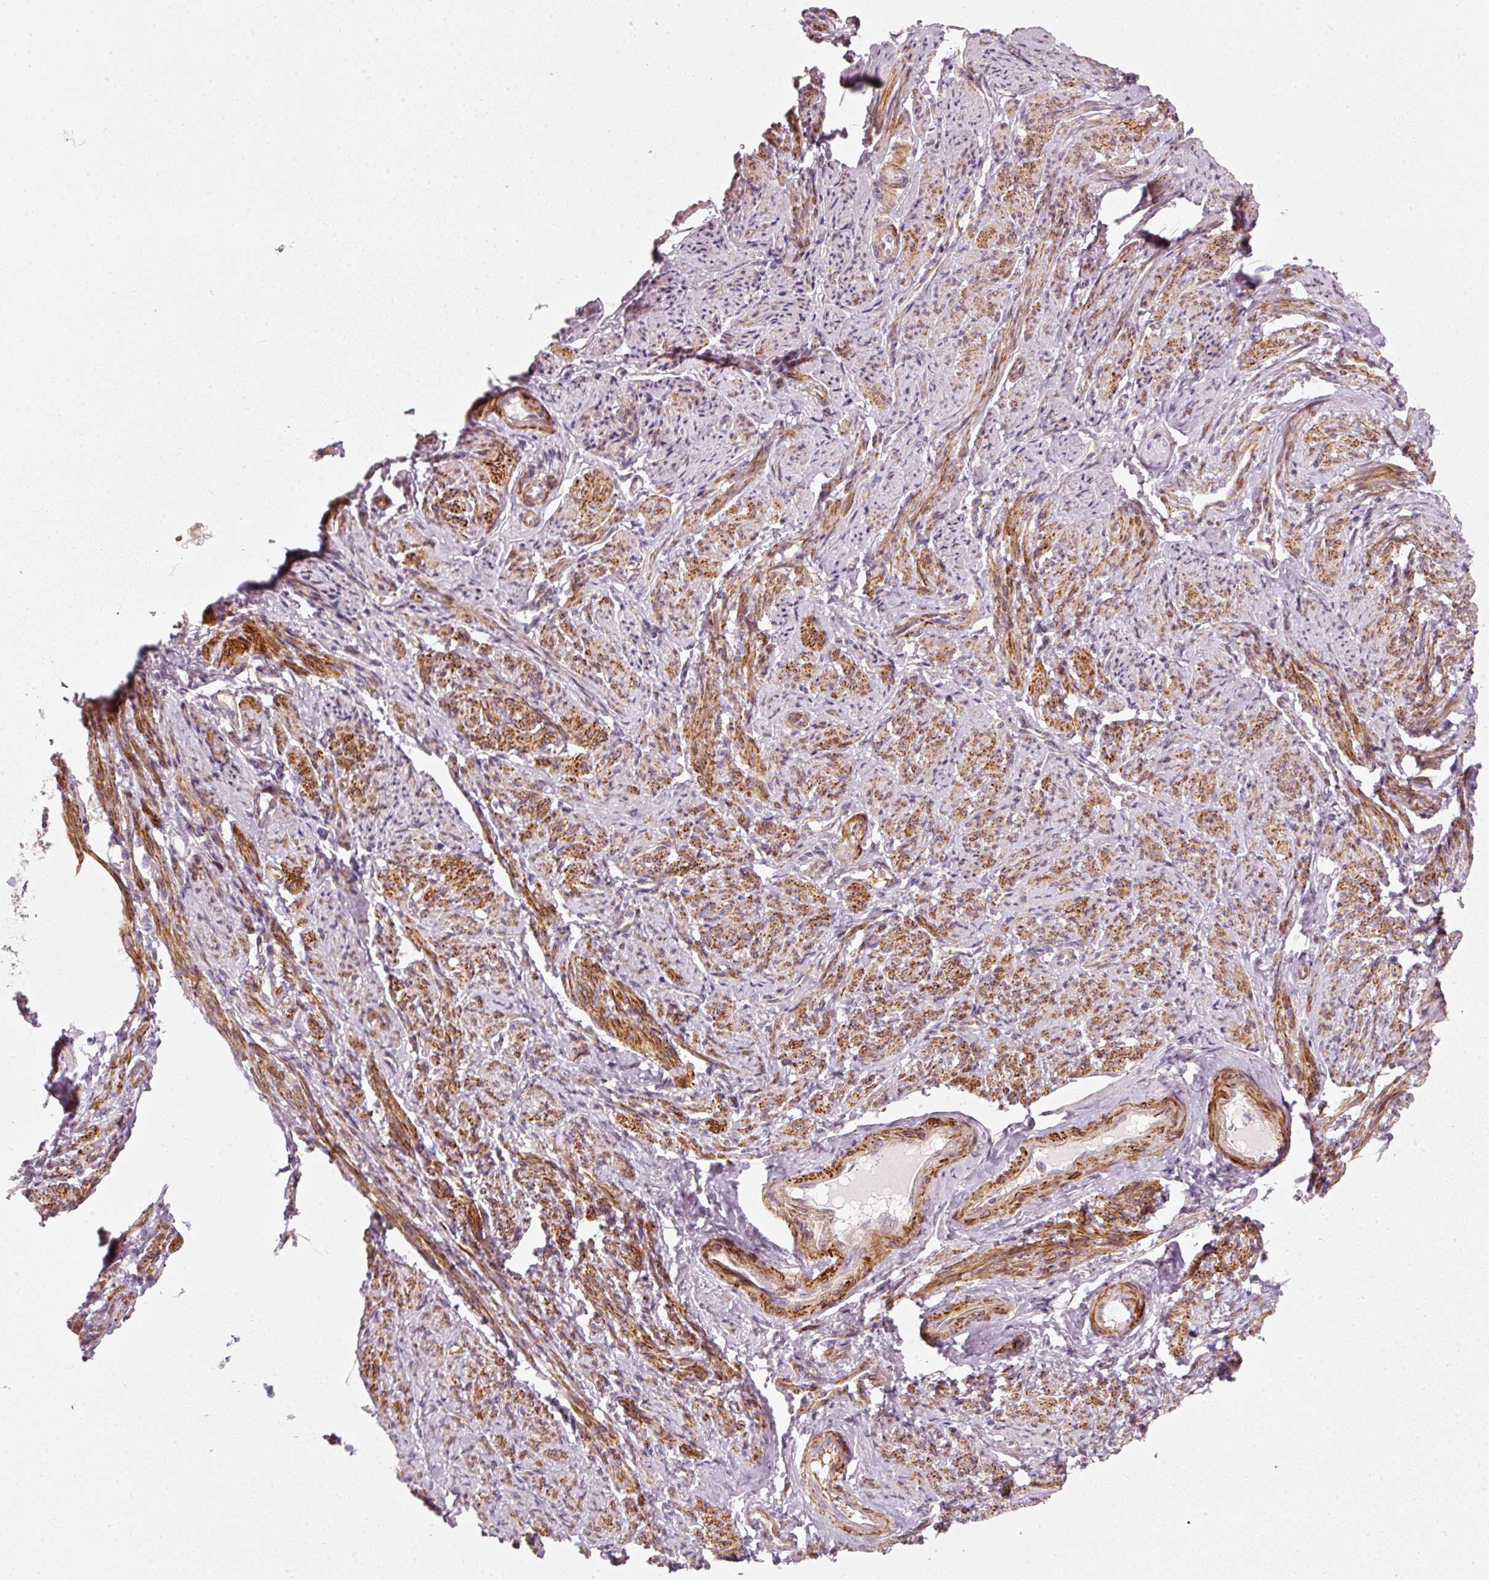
{"staining": {"intensity": "strong", "quantity": ">75%", "location": "cytoplasmic/membranous"}, "tissue": "smooth muscle", "cell_type": "Smooth muscle cells", "image_type": "normal", "snomed": [{"axis": "morphology", "description": "Normal tissue, NOS"}, {"axis": "topography", "description": "Smooth muscle"}], "caption": "IHC staining of unremarkable smooth muscle, which displays high levels of strong cytoplasmic/membranous positivity in approximately >75% of smooth muscle cells indicating strong cytoplasmic/membranous protein positivity. The staining was performed using DAB (3,3'-diaminobenzidine) (brown) for protein detection and nuclei were counterstained in hematoxylin (blue).", "gene": "KCNQ1", "patient": {"sex": "female", "age": 65}}